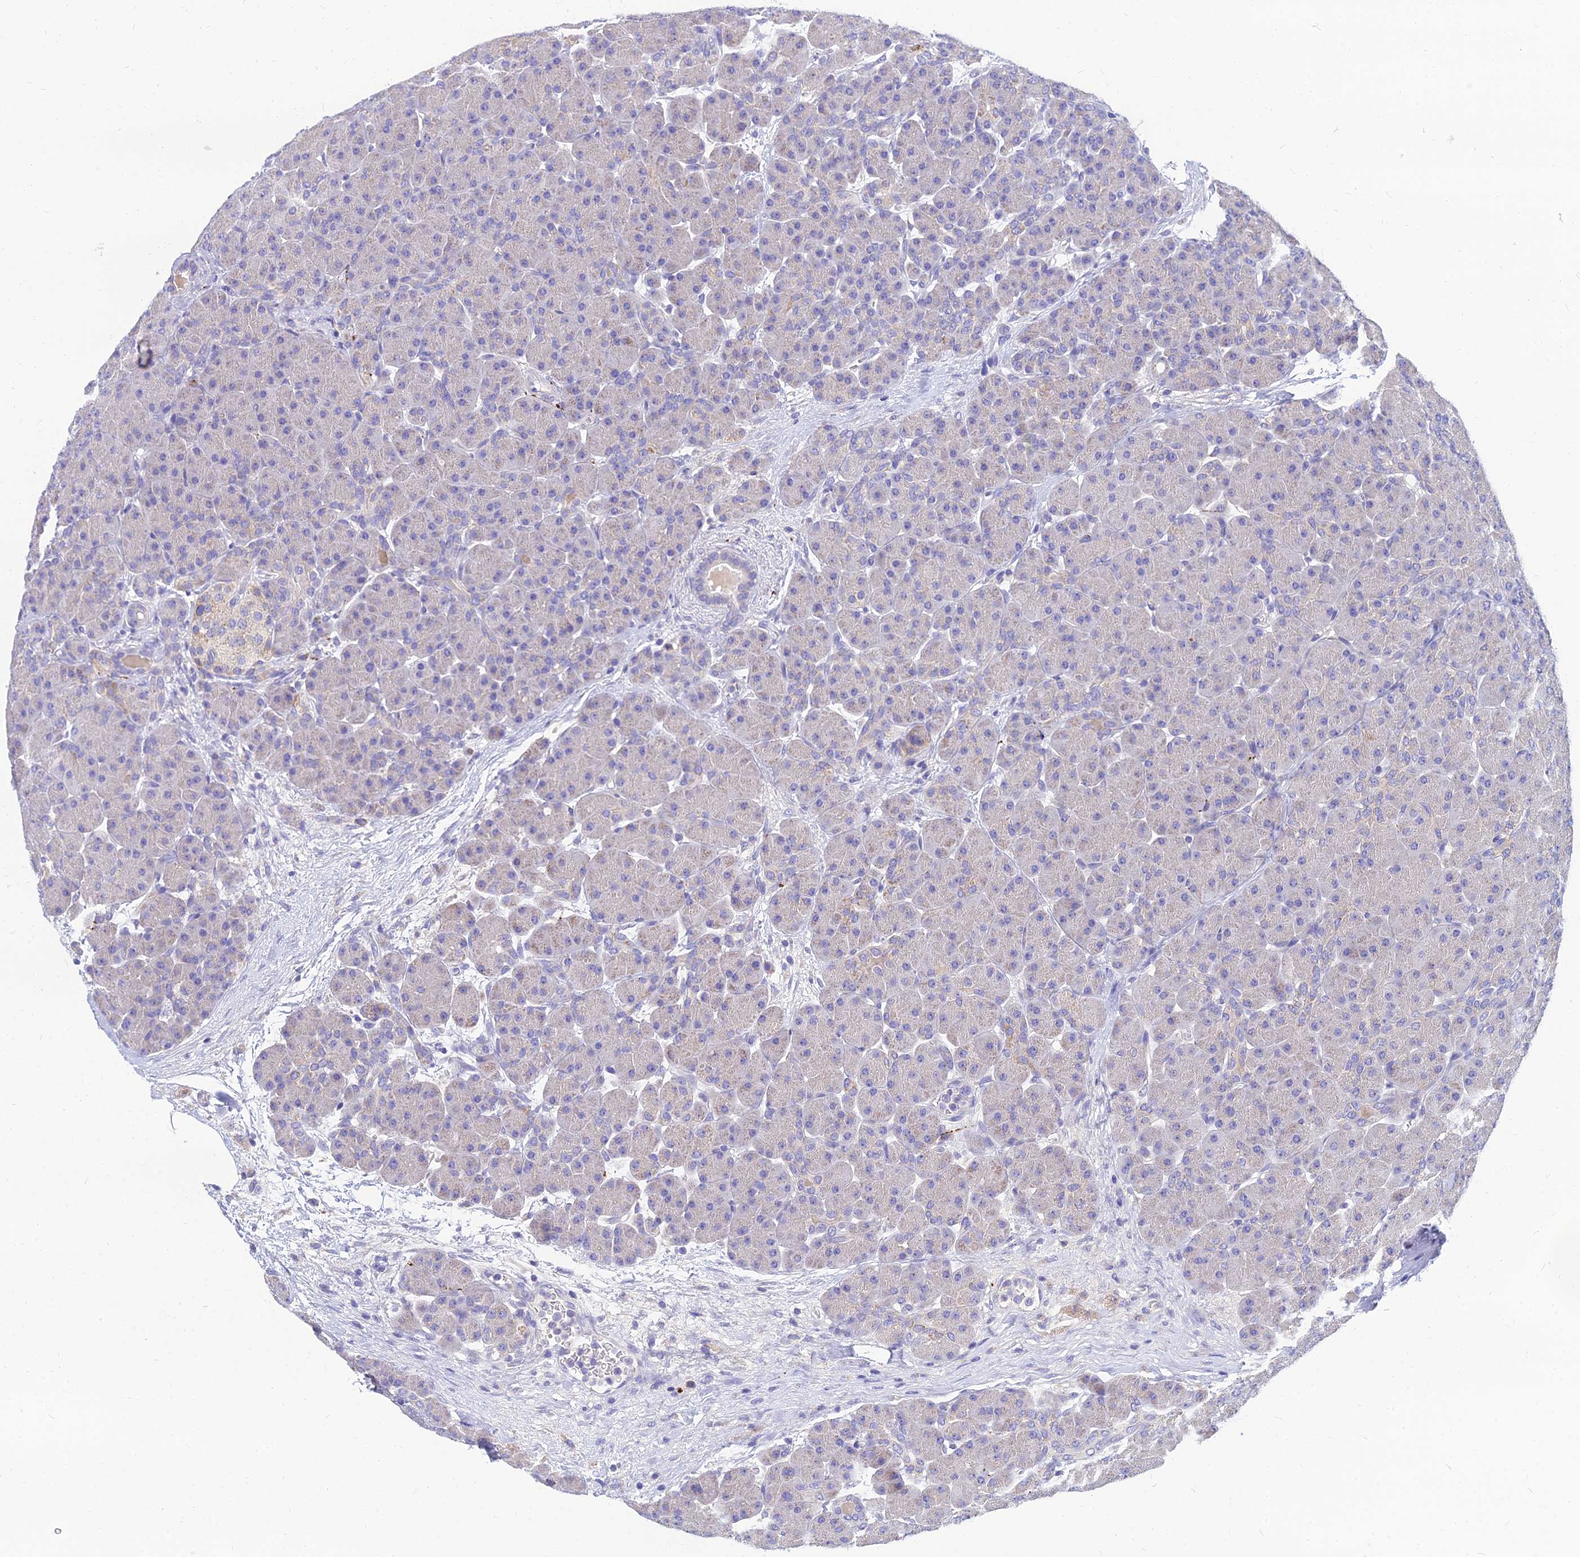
{"staining": {"intensity": "weak", "quantity": "<25%", "location": "cytoplasmic/membranous"}, "tissue": "pancreas", "cell_type": "Exocrine glandular cells", "image_type": "normal", "snomed": [{"axis": "morphology", "description": "Normal tissue, NOS"}, {"axis": "topography", "description": "Pancreas"}], "caption": "Immunohistochemistry of benign human pancreas displays no staining in exocrine glandular cells. Brightfield microscopy of immunohistochemistry stained with DAB (brown) and hematoxylin (blue), captured at high magnification.", "gene": "NPY", "patient": {"sex": "male", "age": 66}}